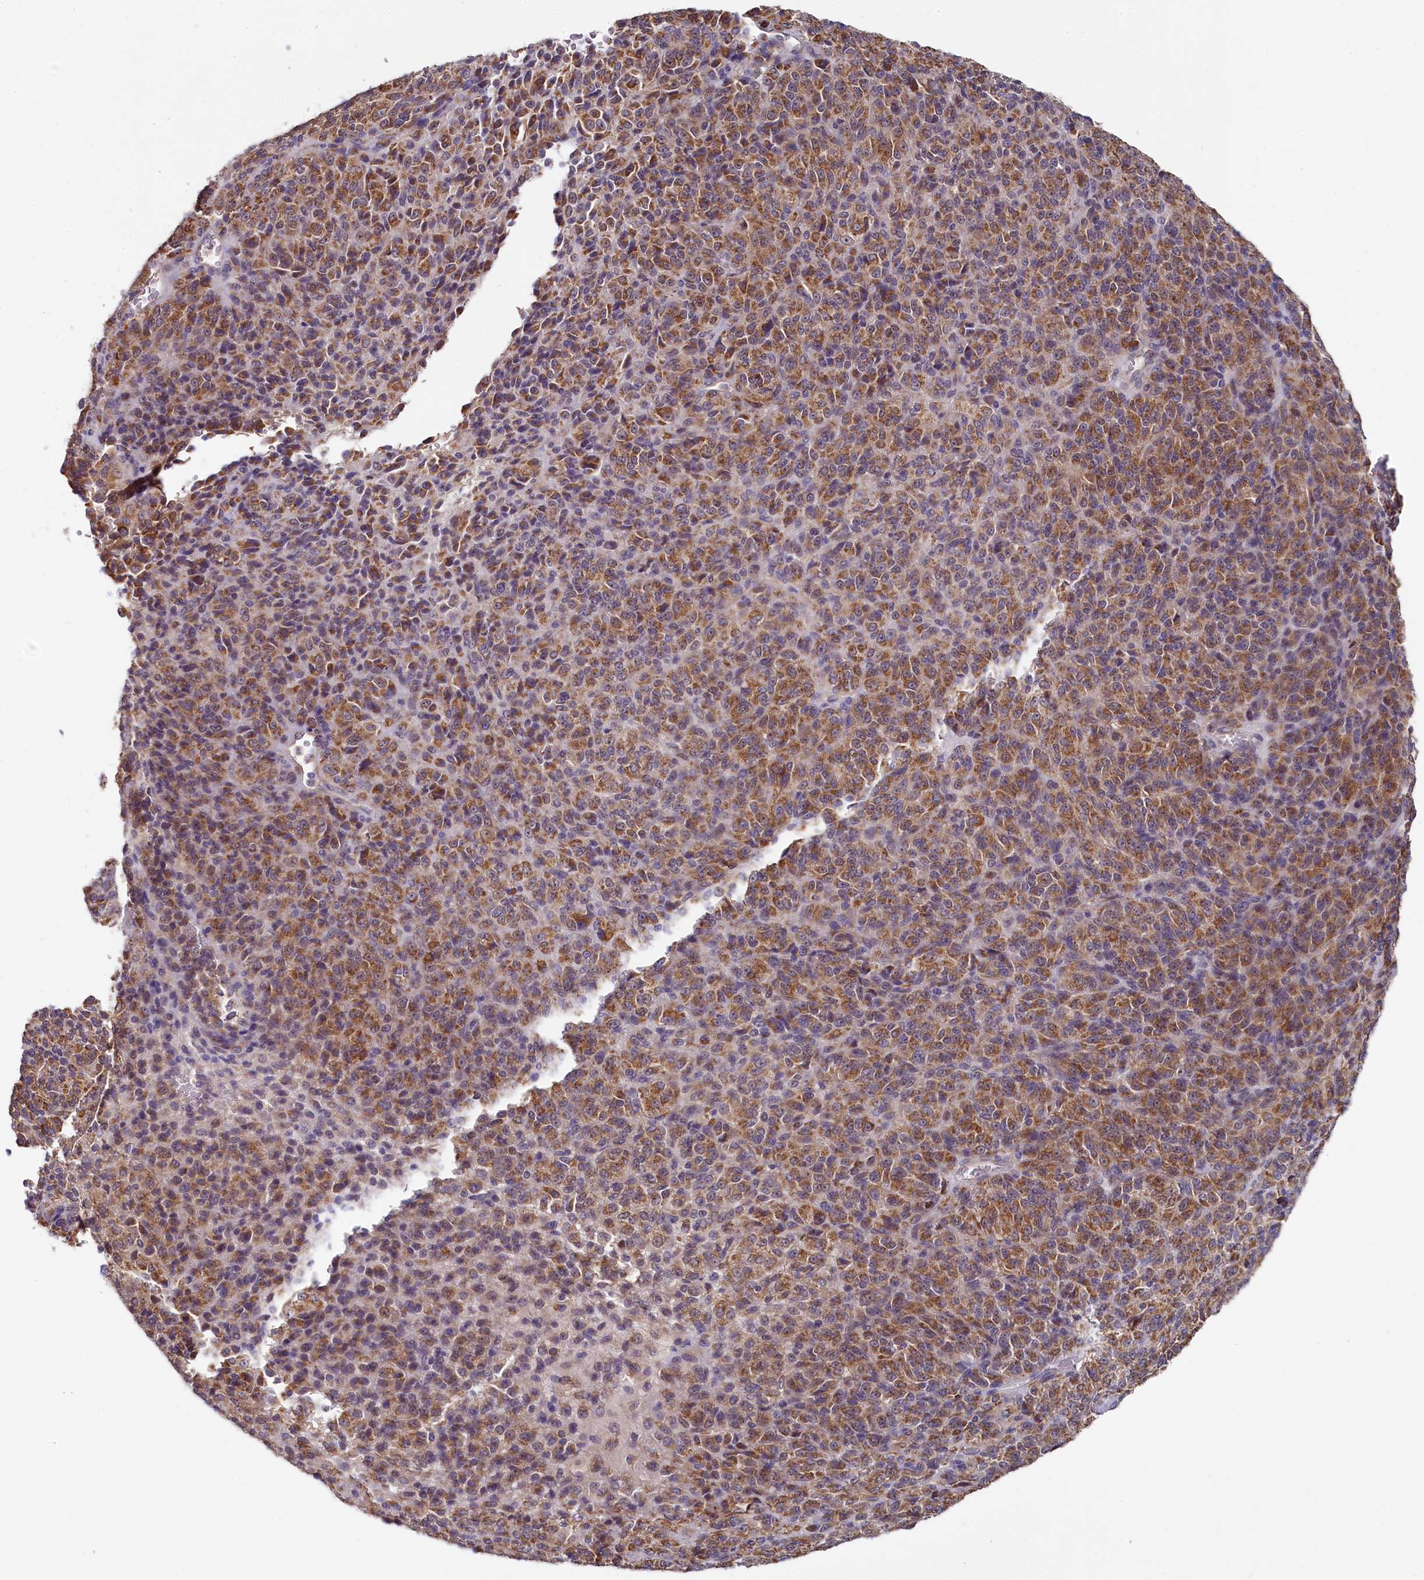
{"staining": {"intensity": "moderate", "quantity": ">75%", "location": "cytoplasmic/membranous"}, "tissue": "melanoma", "cell_type": "Tumor cells", "image_type": "cancer", "snomed": [{"axis": "morphology", "description": "Malignant melanoma, Metastatic site"}, {"axis": "topography", "description": "Brain"}], "caption": "Immunohistochemical staining of malignant melanoma (metastatic site) shows moderate cytoplasmic/membranous protein positivity in about >75% of tumor cells. (brown staining indicates protein expression, while blue staining denotes nuclei).", "gene": "MRPL57", "patient": {"sex": "female", "age": 56}}